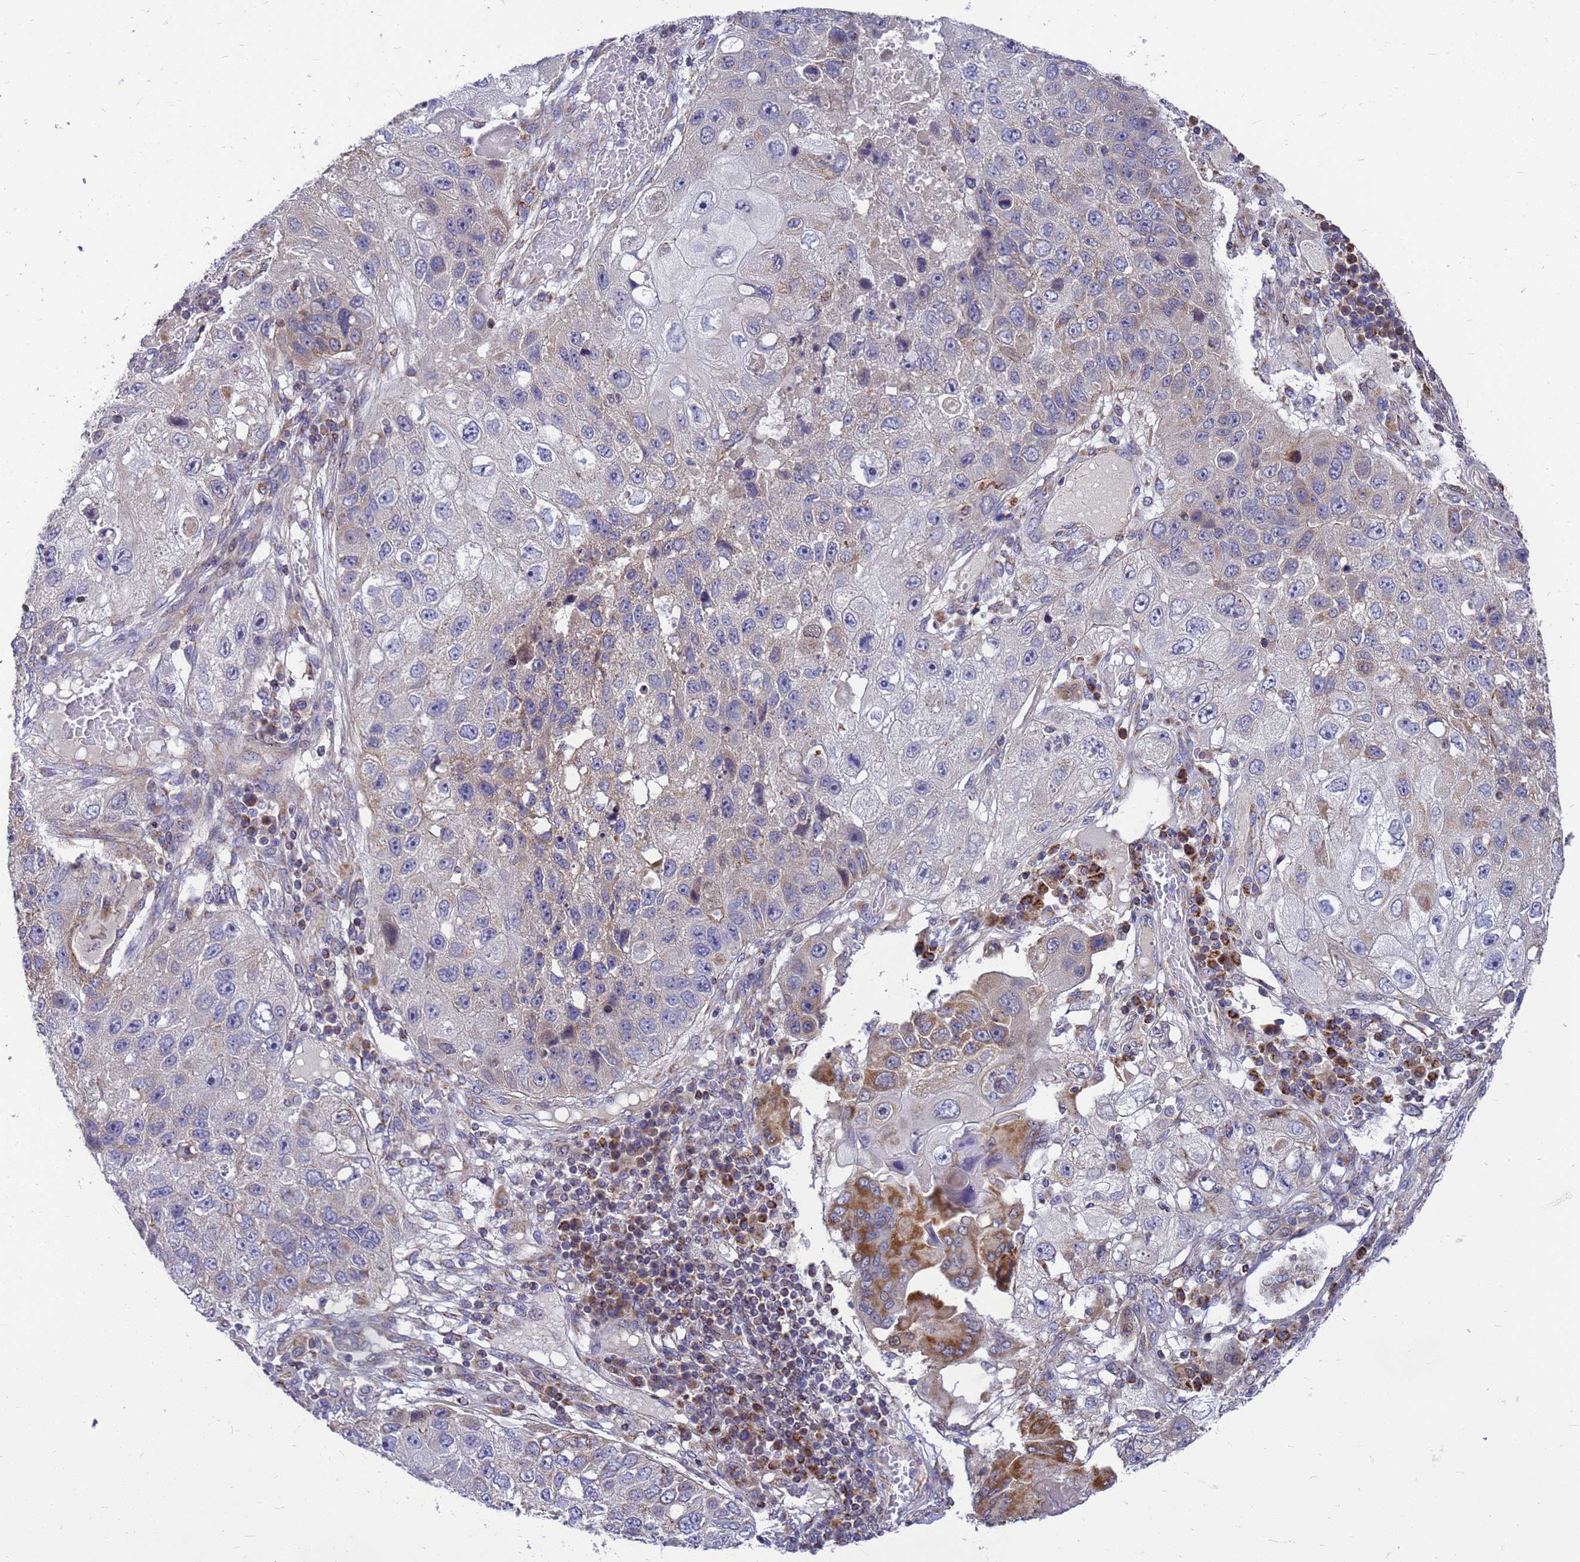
{"staining": {"intensity": "moderate", "quantity": "<25%", "location": "cytoplasmic/membranous"}, "tissue": "lung cancer", "cell_type": "Tumor cells", "image_type": "cancer", "snomed": [{"axis": "morphology", "description": "Squamous cell carcinoma, NOS"}, {"axis": "topography", "description": "Lung"}], "caption": "There is low levels of moderate cytoplasmic/membranous staining in tumor cells of squamous cell carcinoma (lung), as demonstrated by immunohistochemical staining (brown color).", "gene": "CMC4", "patient": {"sex": "male", "age": 61}}